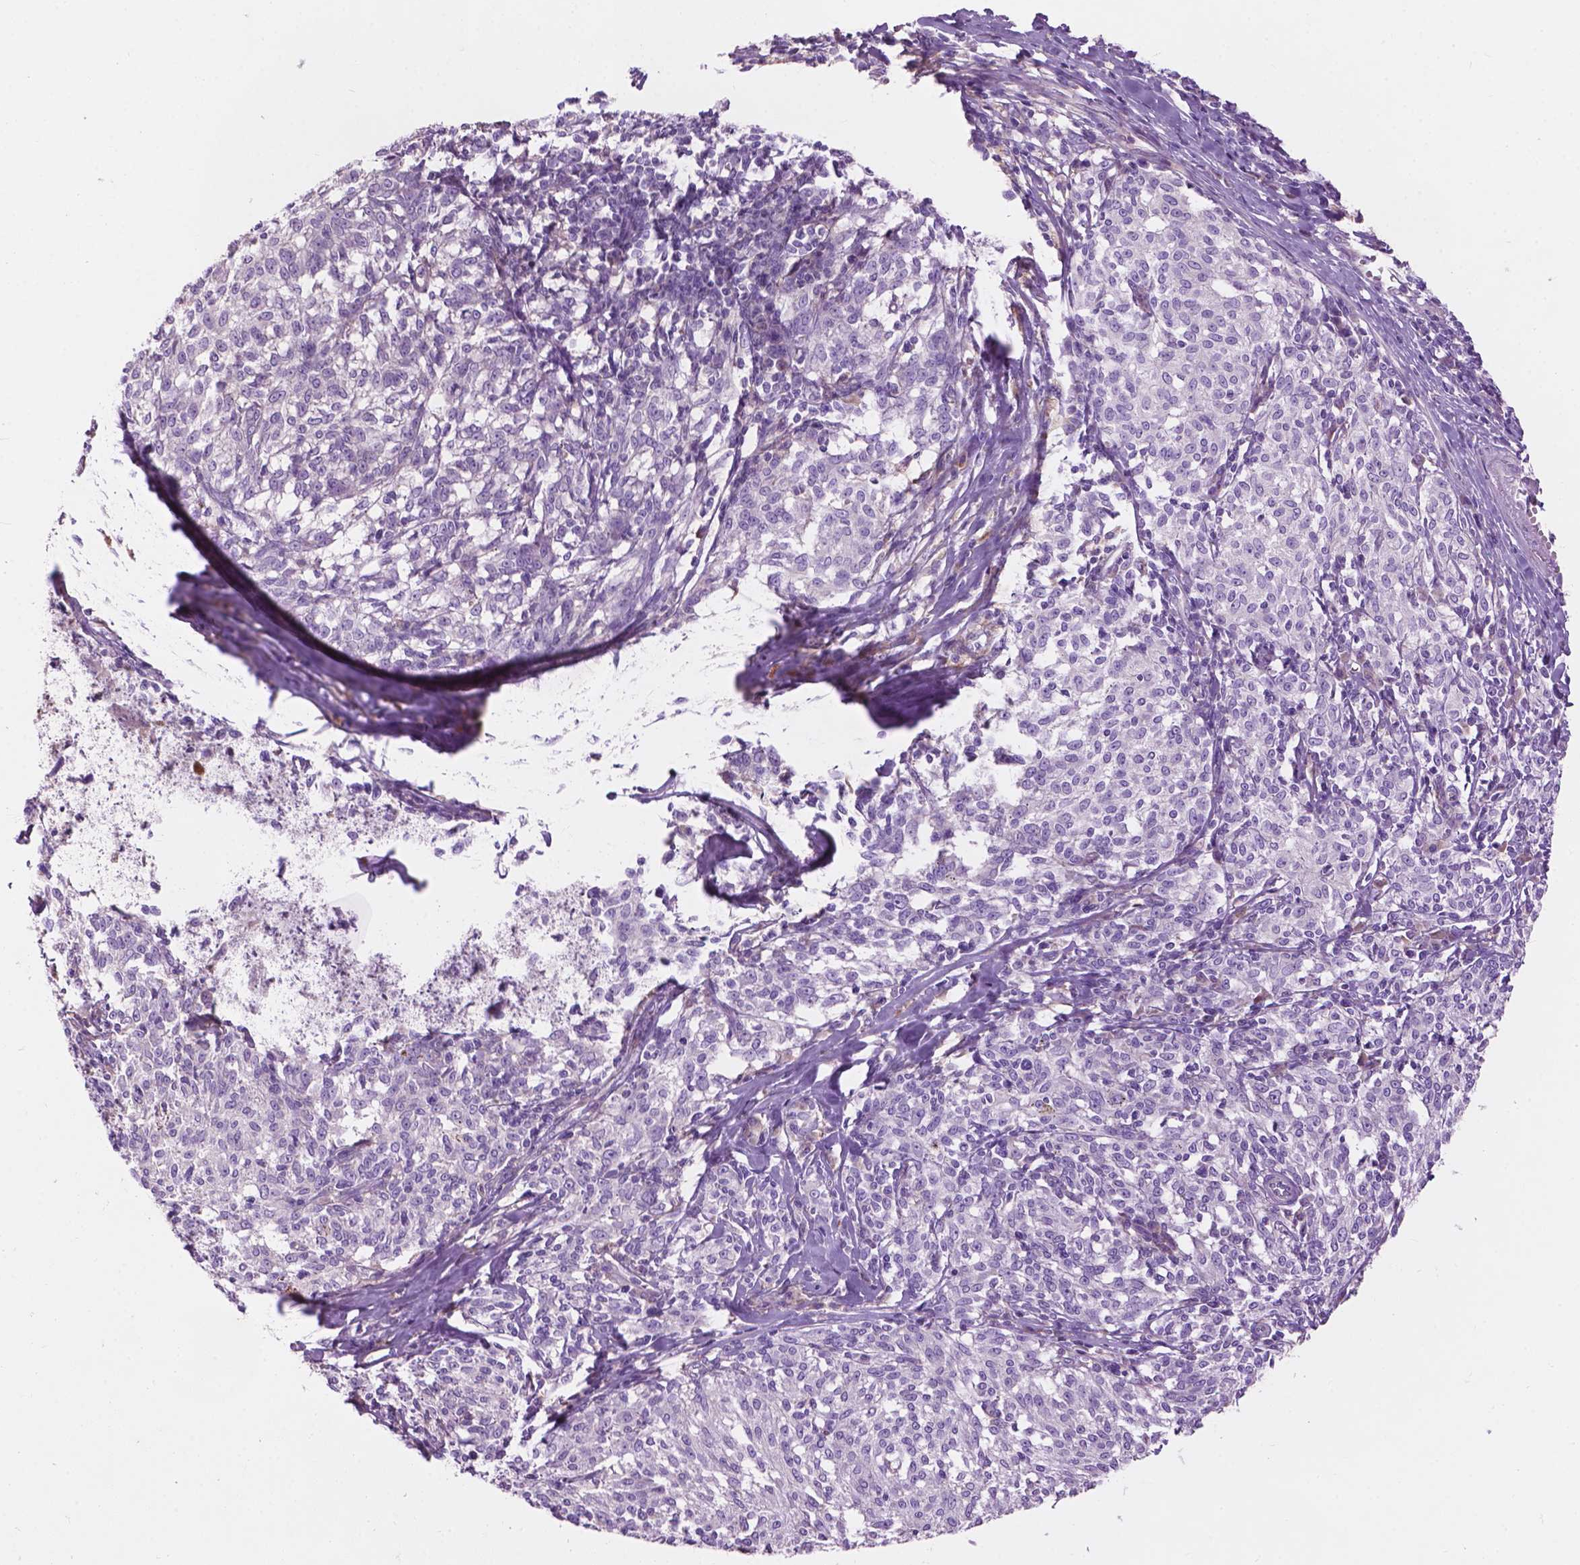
{"staining": {"intensity": "negative", "quantity": "none", "location": "none"}, "tissue": "melanoma", "cell_type": "Tumor cells", "image_type": "cancer", "snomed": [{"axis": "morphology", "description": "Malignant melanoma, NOS"}, {"axis": "topography", "description": "Skin"}], "caption": "Tumor cells show no significant protein staining in malignant melanoma.", "gene": "NOXO1", "patient": {"sex": "female", "age": 72}}